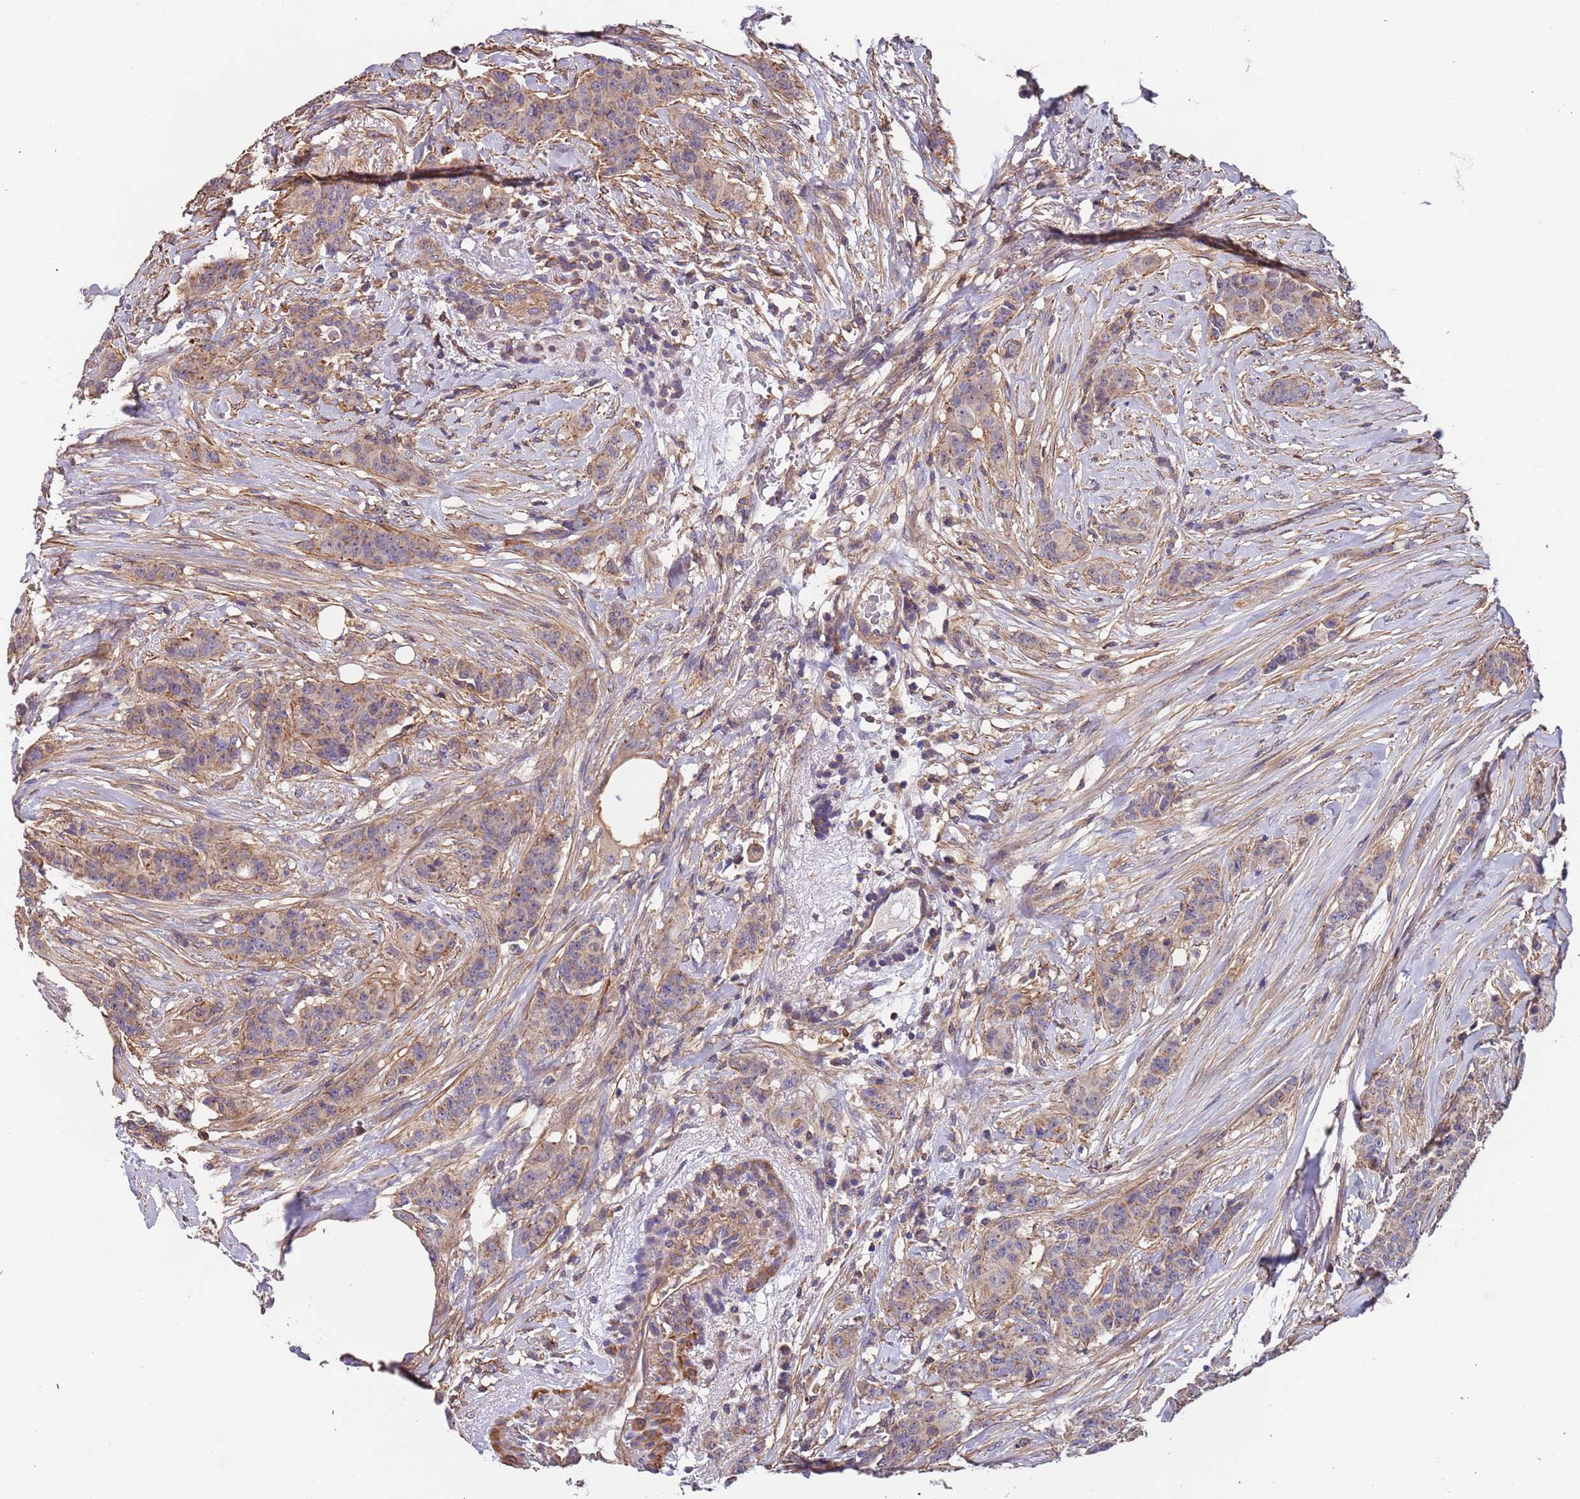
{"staining": {"intensity": "weak", "quantity": ">75%", "location": "cytoplasmic/membranous"}, "tissue": "breast cancer", "cell_type": "Tumor cells", "image_type": "cancer", "snomed": [{"axis": "morphology", "description": "Duct carcinoma"}, {"axis": "topography", "description": "Breast"}], "caption": "Tumor cells demonstrate low levels of weak cytoplasmic/membranous positivity in about >75% of cells in breast cancer.", "gene": "SYT4", "patient": {"sex": "female", "age": 40}}